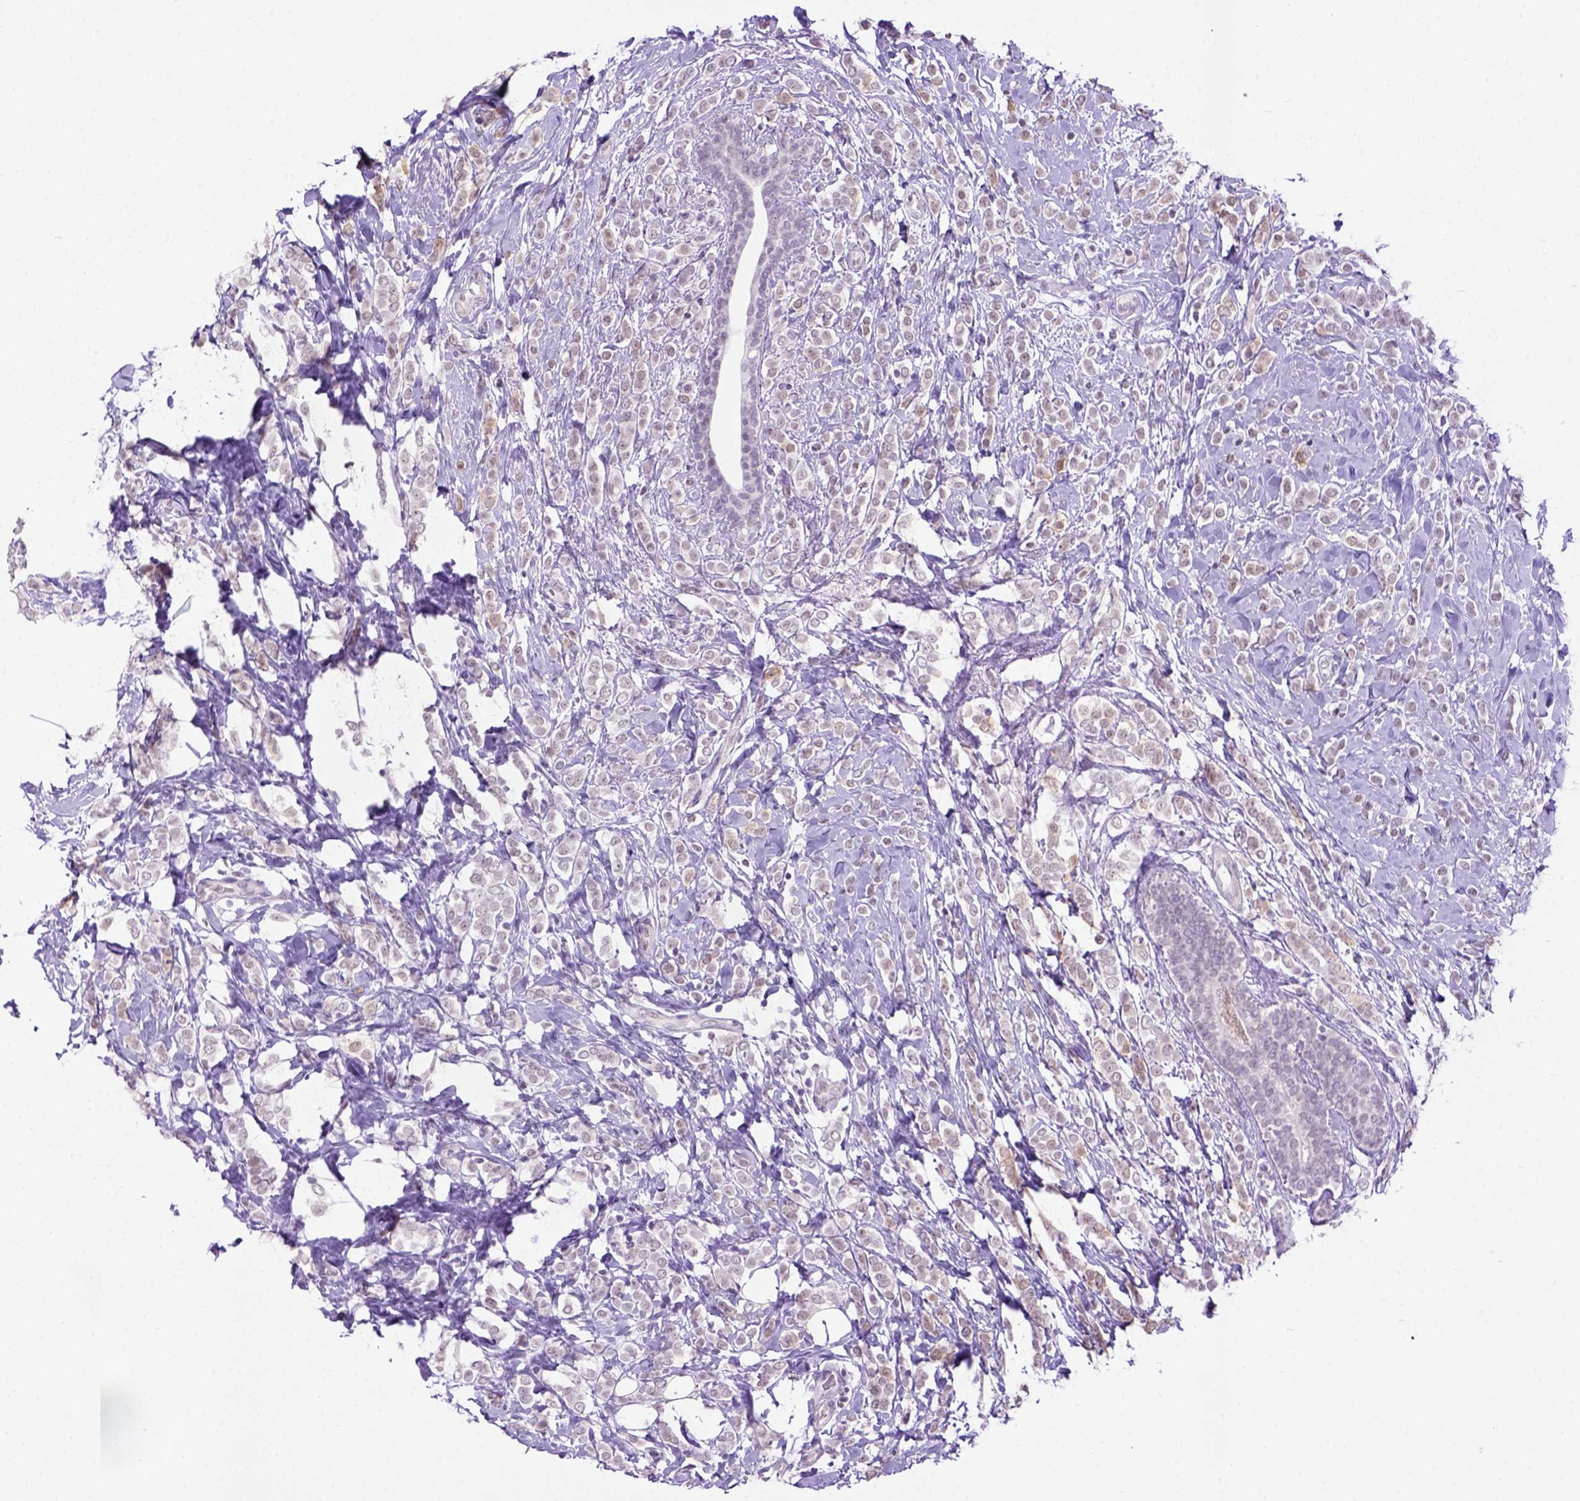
{"staining": {"intensity": "negative", "quantity": "none", "location": "none"}, "tissue": "breast cancer", "cell_type": "Tumor cells", "image_type": "cancer", "snomed": [{"axis": "morphology", "description": "Lobular carcinoma"}, {"axis": "topography", "description": "Breast"}], "caption": "DAB (3,3'-diaminobenzidine) immunohistochemical staining of human breast cancer shows no significant positivity in tumor cells.", "gene": "TBPL1", "patient": {"sex": "female", "age": 49}}